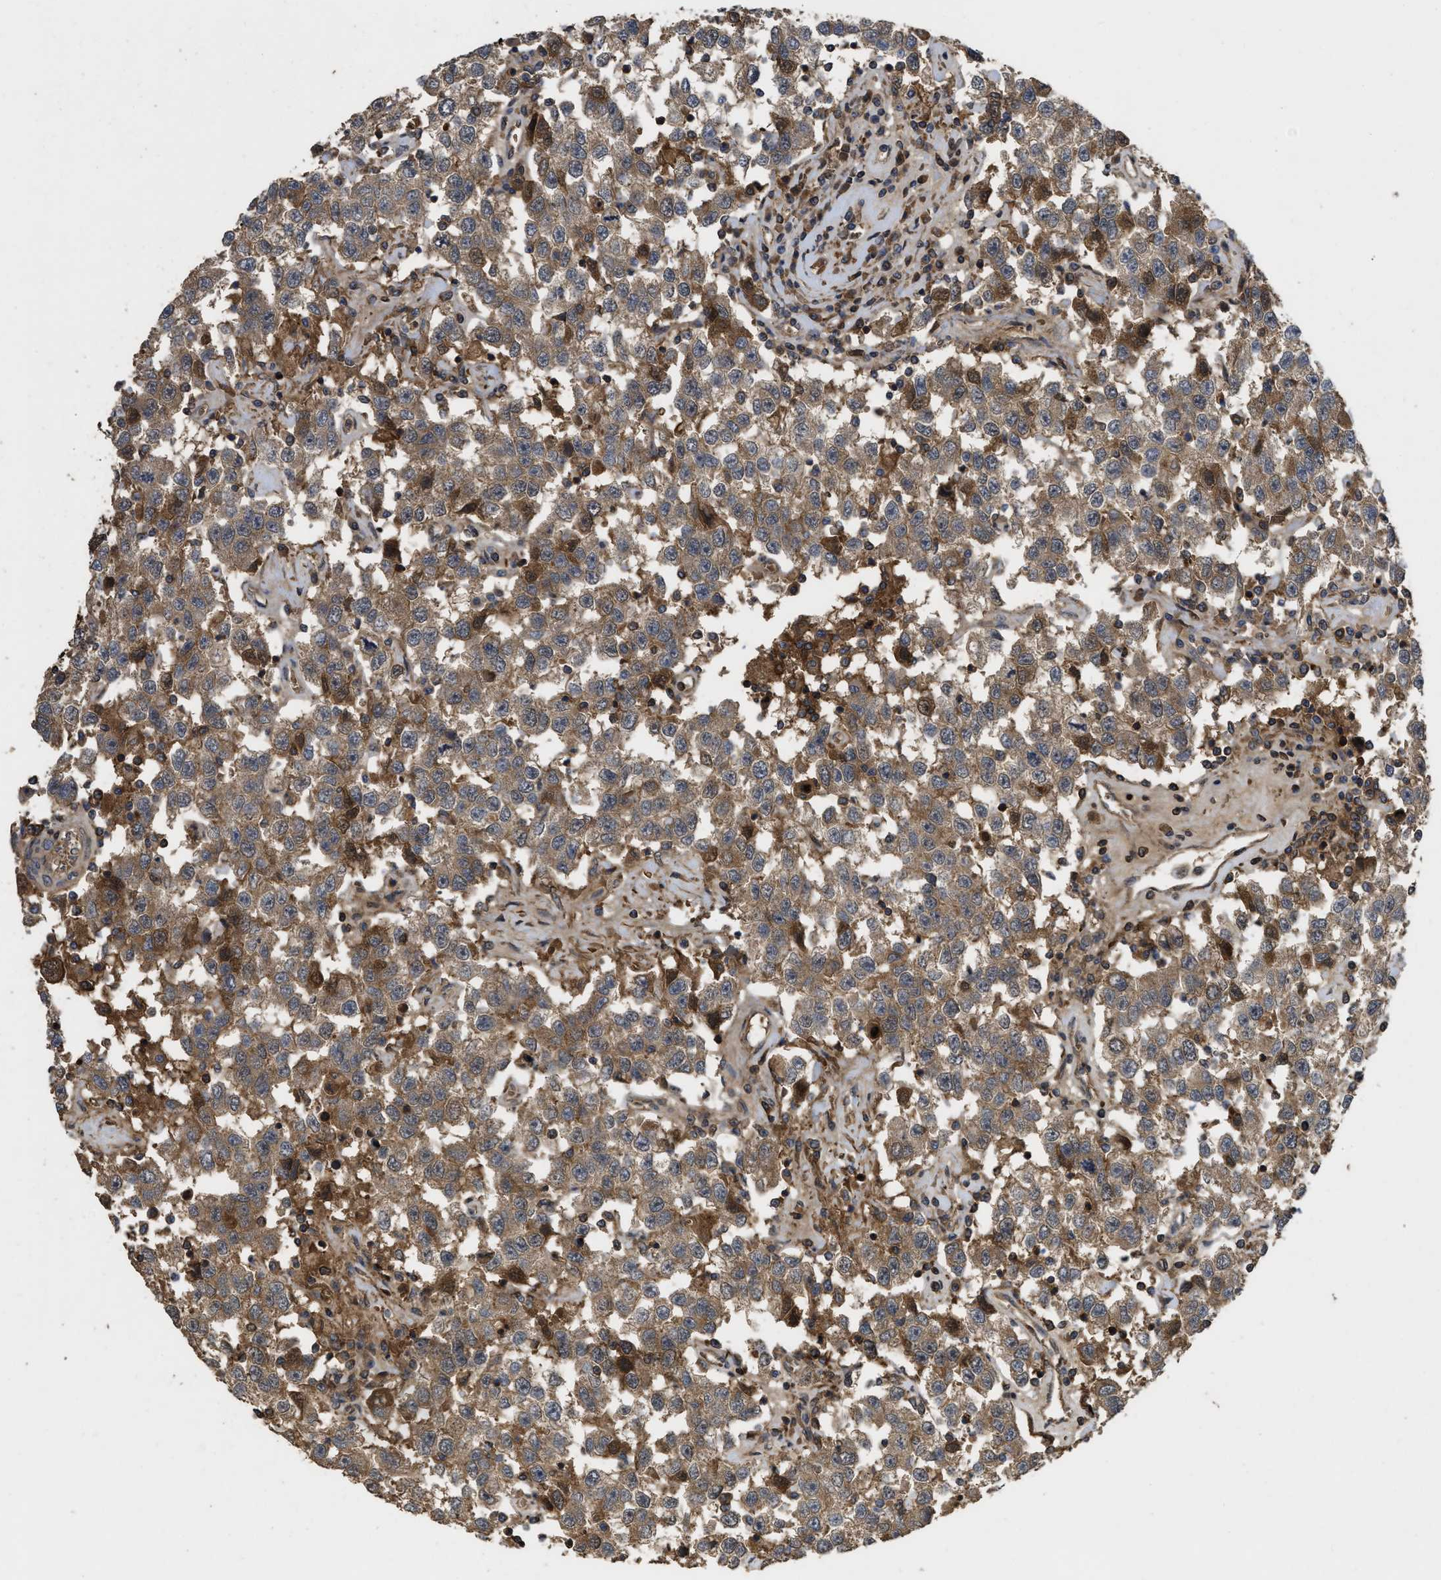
{"staining": {"intensity": "moderate", "quantity": ">75%", "location": "cytoplasmic/membranous,nuclear"}, "tissue": "testis cancer", "cell_type": "Tumor cells", "image_type": "cancer", "snomed": [{"axis": "morphology", "description": "Seminoma, NOS"}, {"axis": "topography", "description": "Testis"}], "caption": "About >75% of tumor cells in testis seminoma show moderate cytoplasmic/membranous and nuclear protein positivity as visualized by brown immunohistochemical staining.", "gene": "CBR3", "patient": {"sex": "male", "age": 41}}